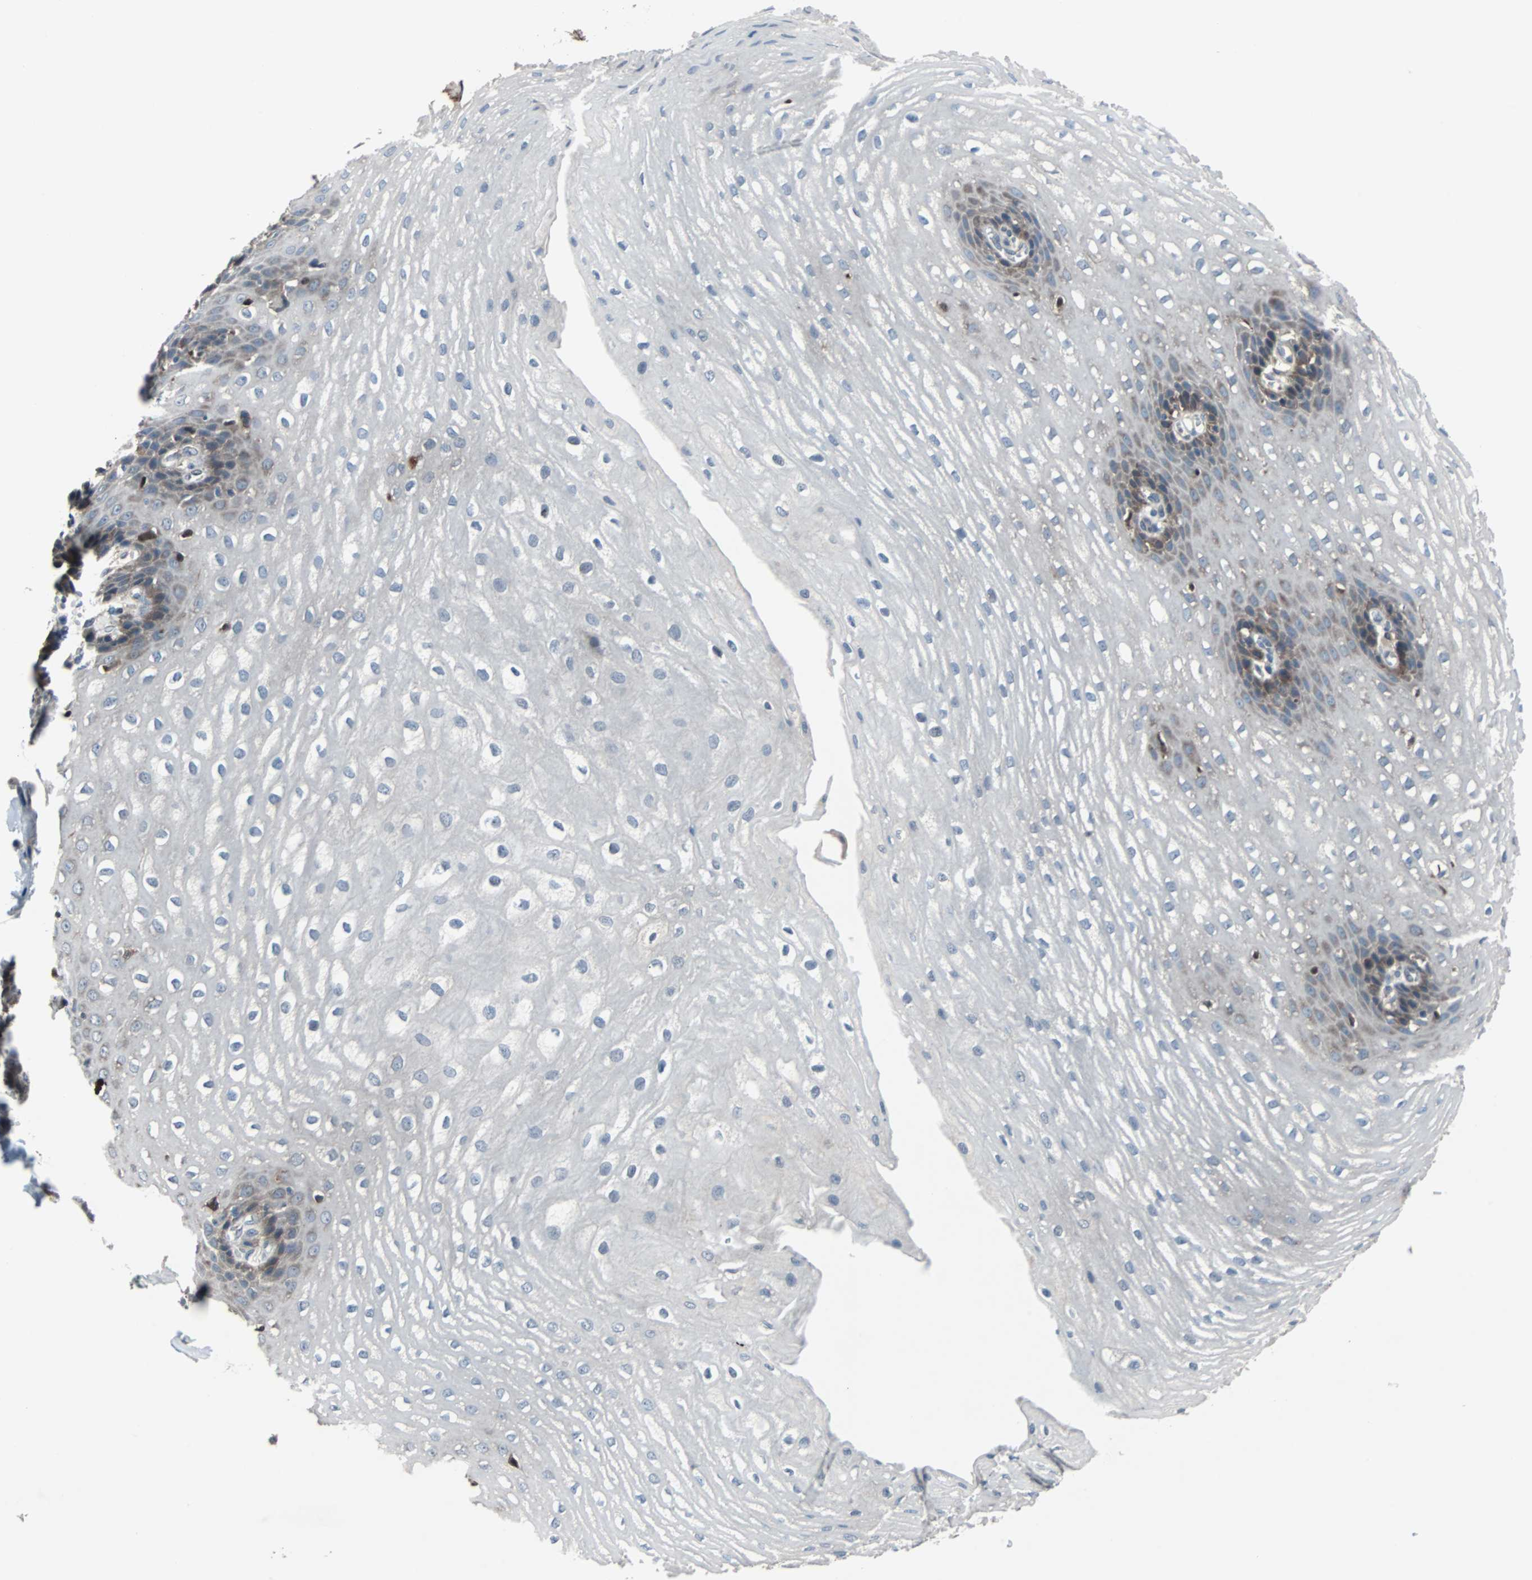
{"staining": {"intensity": "moderate", "quantity": "<25%", "location": "cytoplasmic/membranous"}, "tissue": "esophagus", "cell_type": "Squamous epithelial cells", "image_type": "normal", "snomed": [{"axis": "morphology", "description": "Normal tissue, NOS"}, {"axis": "topography", "description": "Esophagus"}], "caption": "Squamous epithelial cells demonstrate moderate cytoplasmic/membranous staining in about <25% of cells in benign esophagus. (DAB (3,3'-diaminobenzidine) IHC, brown staining for protein, blue staining for nuclei).", "gene": "PAK1", "patient": {"sex": "male", "age": 48}}